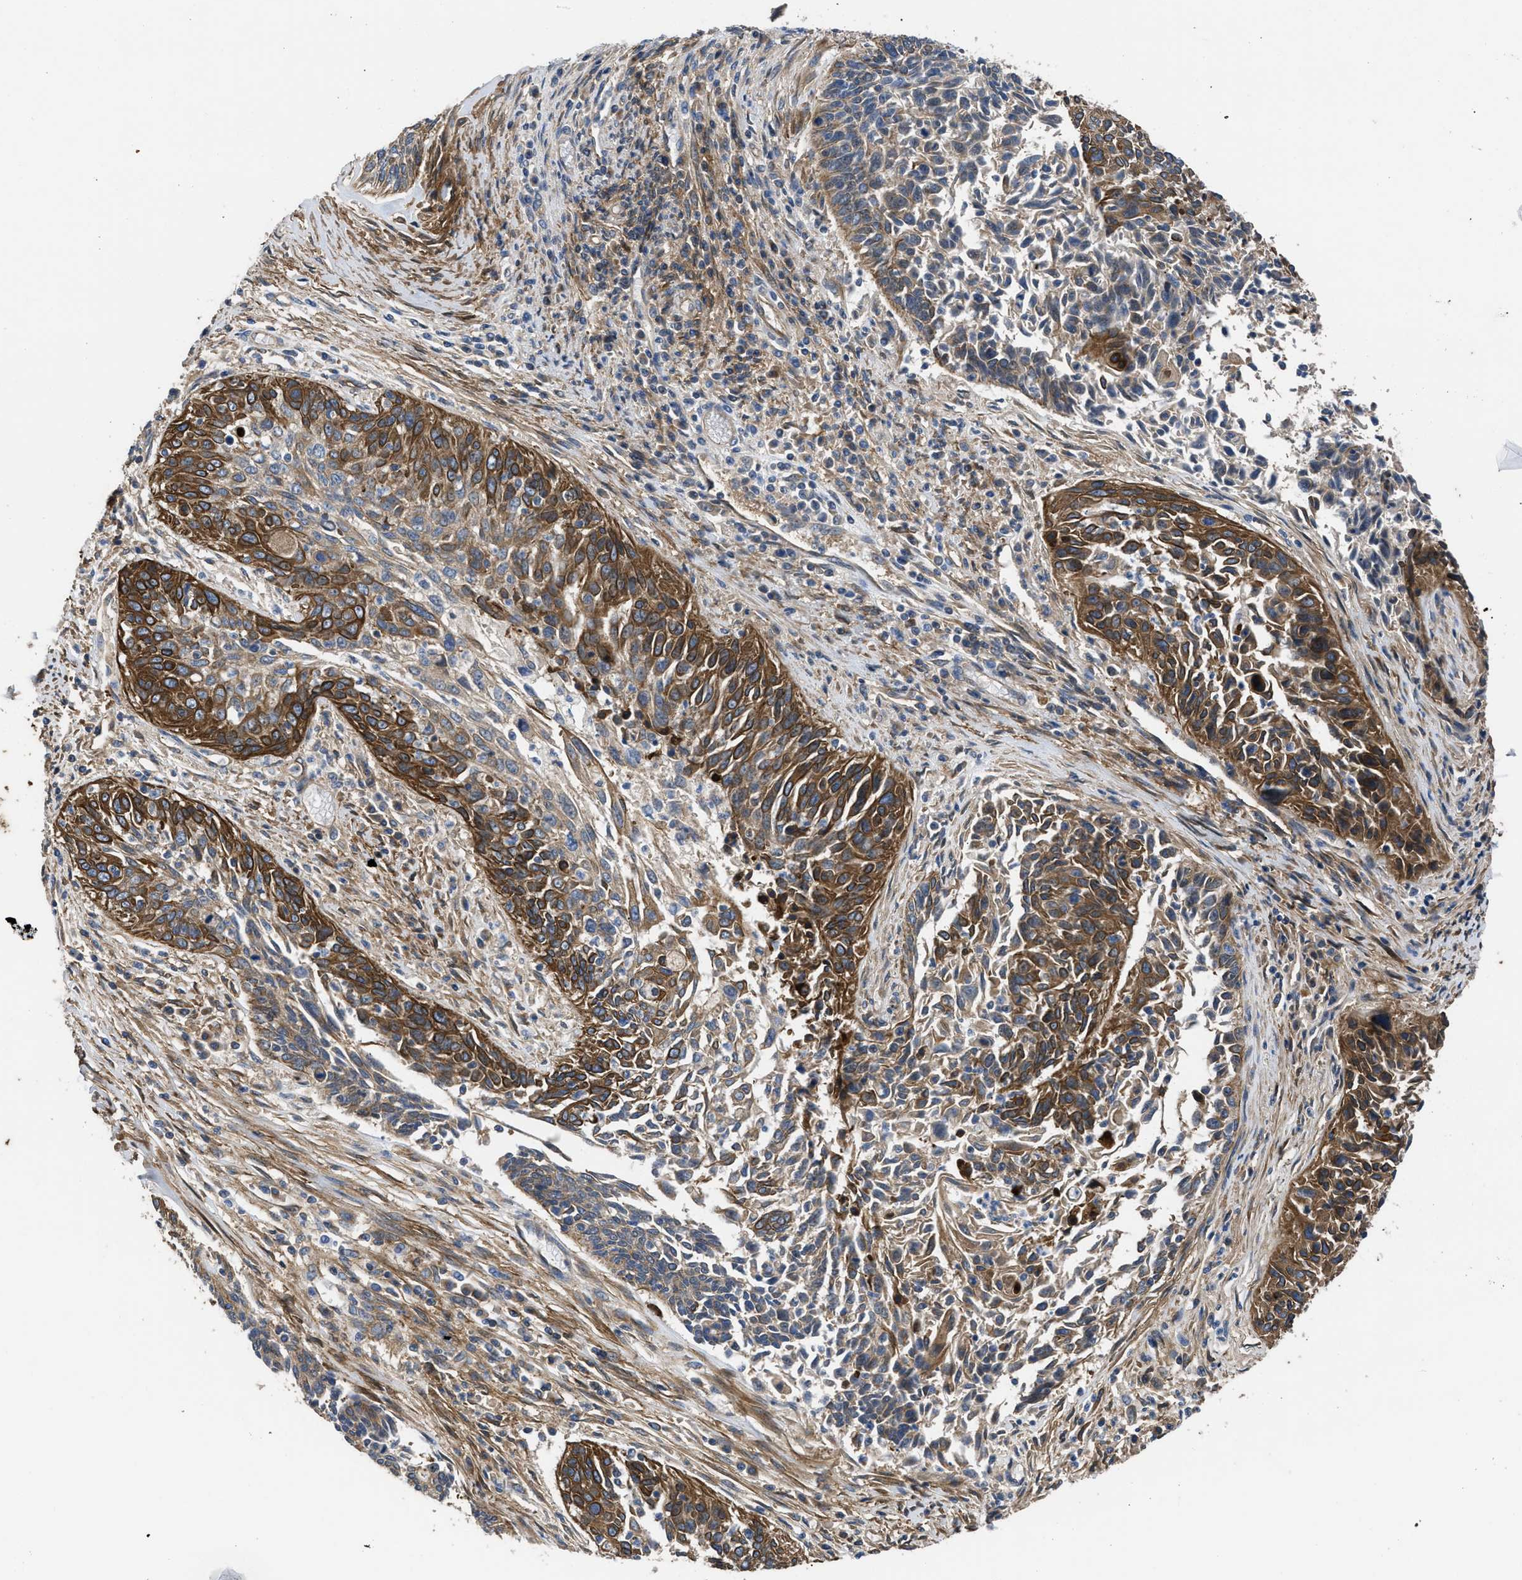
{"staining": {"intensity": "strong", "quantity": "25%-75%", "location": "cytoplasmic/membranous"}, "tissue": "cervical cancer", "cell_type": "Tumor cells", "image_type": "cancer", "snomed": [{"axis": "morphology", "description": "Squamous cell carcinoma, NOS"}, {"axis": "topography", "description": "Cervix"}], "caption": "This is a photomicrograph of immunohistochemistry staining of cervical cancer, which shows strong positivity in the cytoplasmic/membranous of tumor cells.", "gene": "NT5E", "patient": {"sex": "female", "age": 55}}